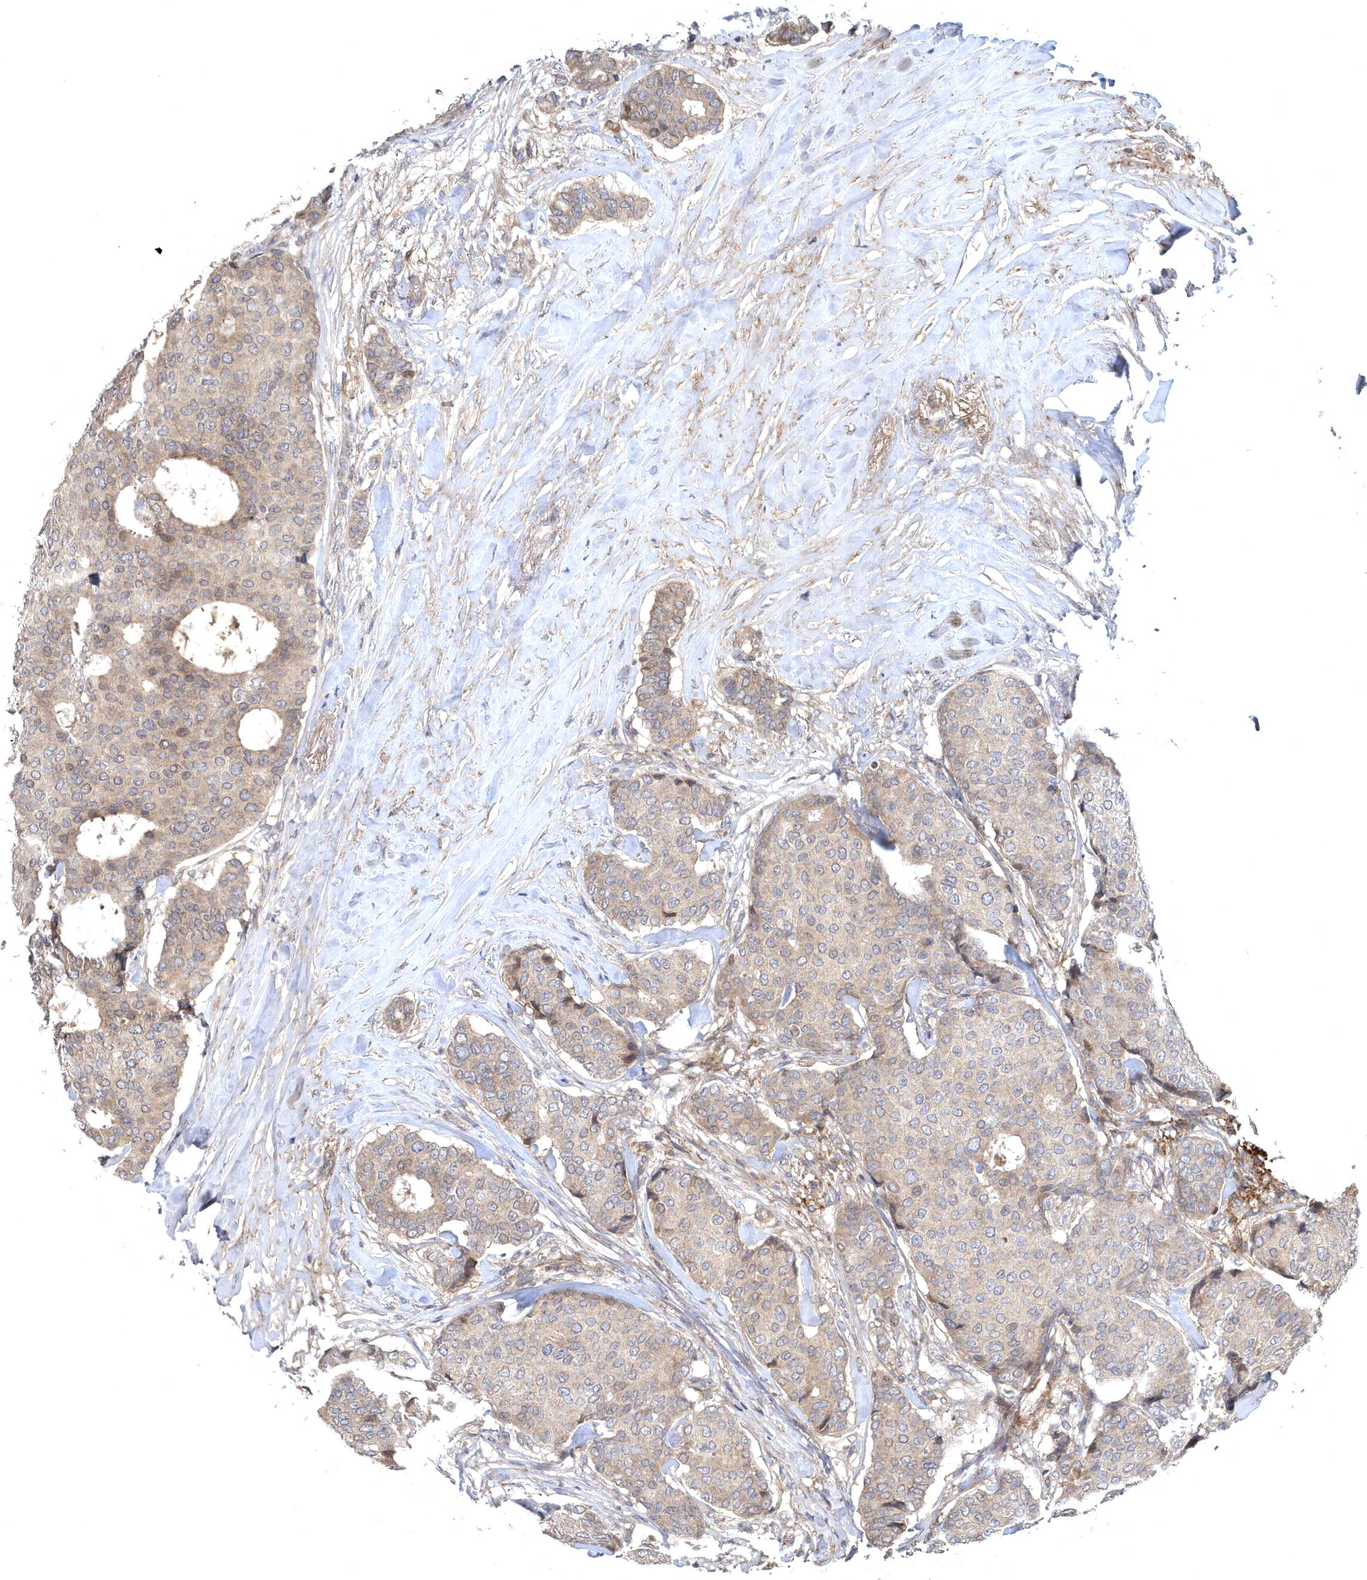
{"staining": {"intensity": "weak", "quantity": ">75%", "location": "cytoplasmic/membranous"}, "tissue": "breast cancer", "cell_type": "Tumor cells", "image_type": "cancer", "snomed": [{"axis": "morphology", "description": "Duct carcinoma"}, {"axis": "topography", "description": "Breast"}], "caption": "Immunohistochemistry (IHC) micrograph of human breast cancer stained for a protein (brown), which reveals low levels of weak cytoplasmic/membranous staining in about >75% of tumor cells.", "gene": "HMGCS1", "patient": {"sex": "female", "age": 75}}